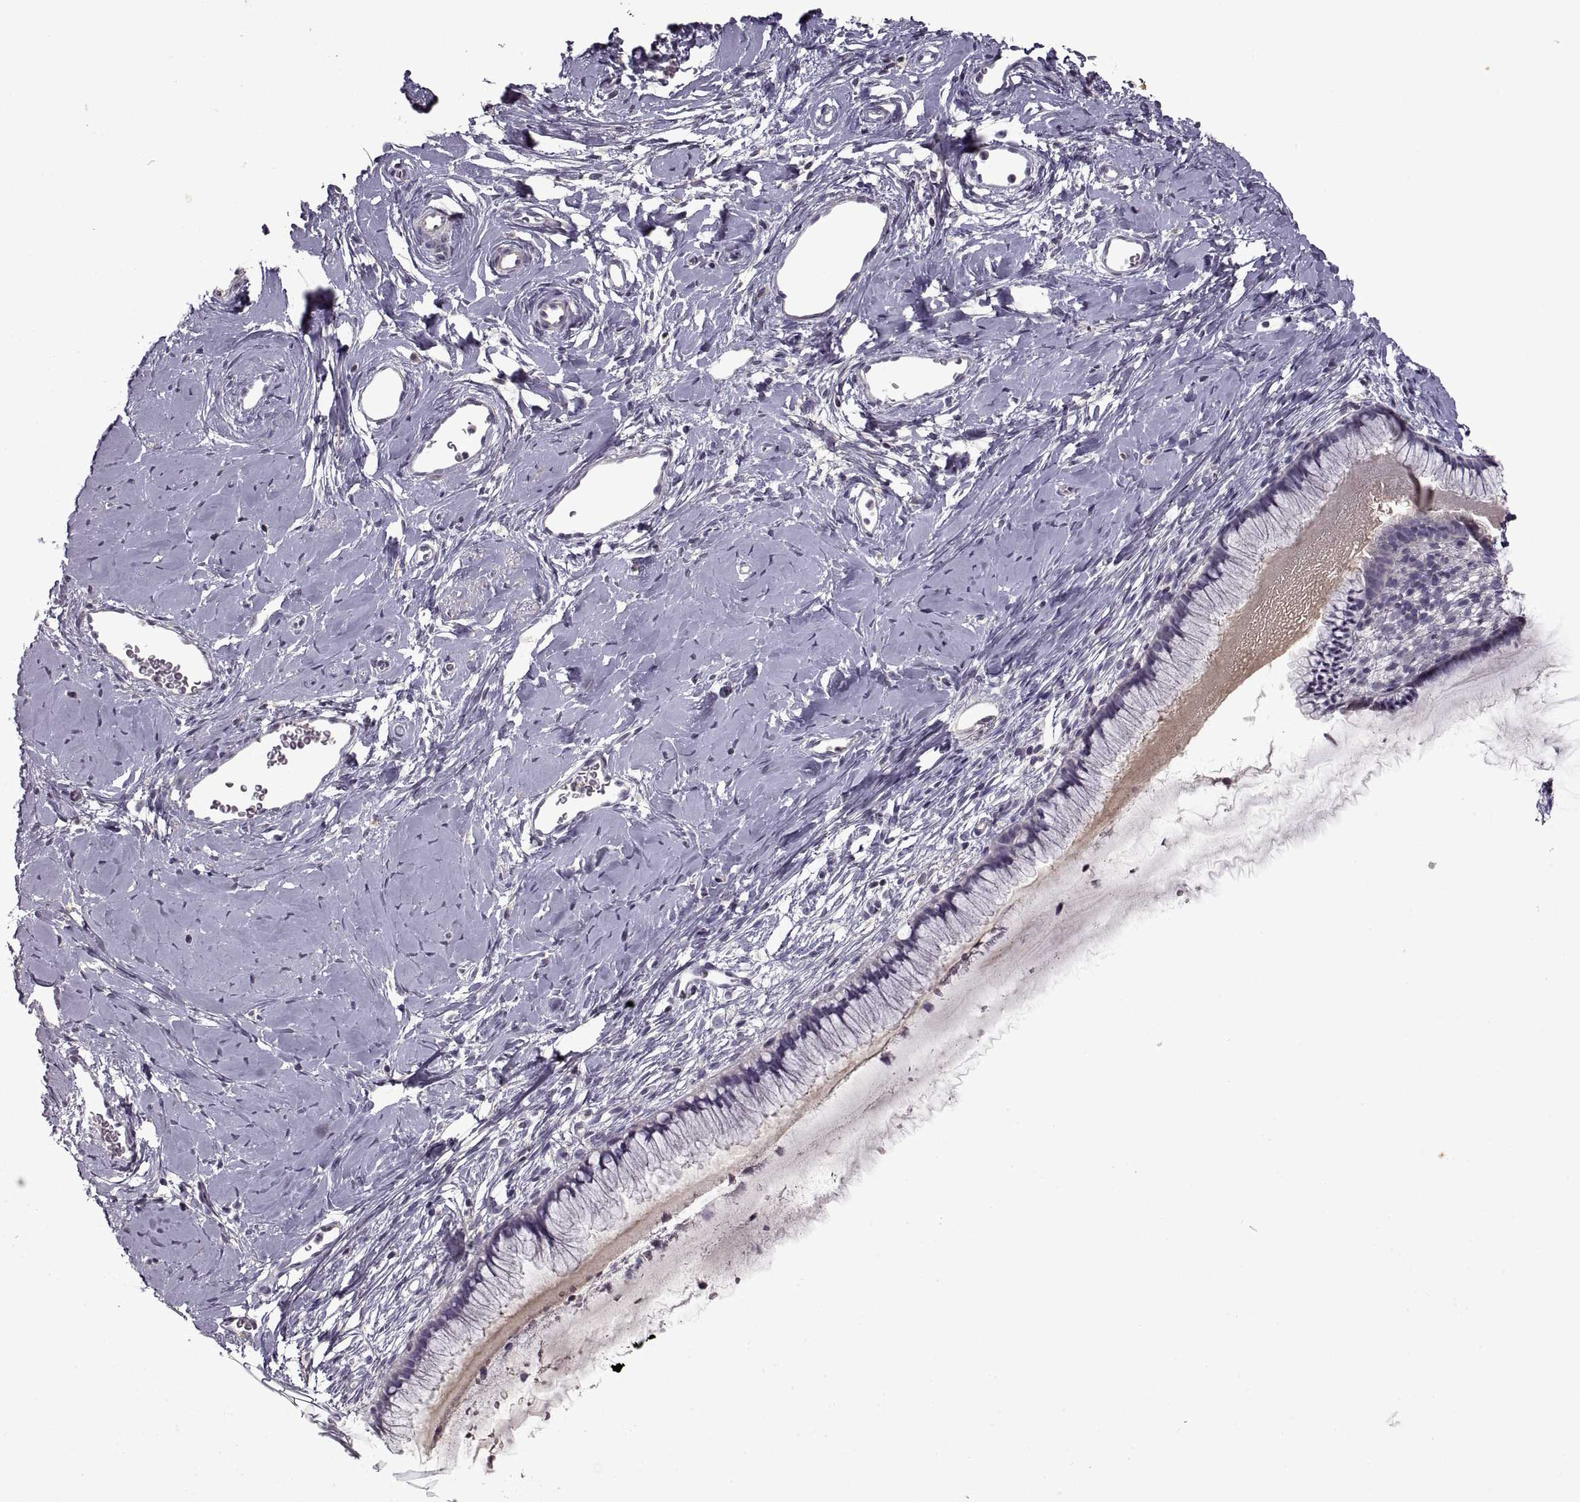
{"staining": {"intensity": "negative", "quantity": "none", "location": "none"}, "tissue": "cervix", "cell_type": "Glandular cells", "image_type": "normal", "snomed": [{"axis": "morphology", "description": "Normal tissue, NOS"}, {"axis": "topography", "description": "Cervix"}], "caption": "Immunohistochemical staining of normal human cervix reveals no significant staining in glandular cells. (DAB IHC with hematoxylin counter stain).", "gene": "ADAM11", "patient": {"sex": "female", "age": 40}}